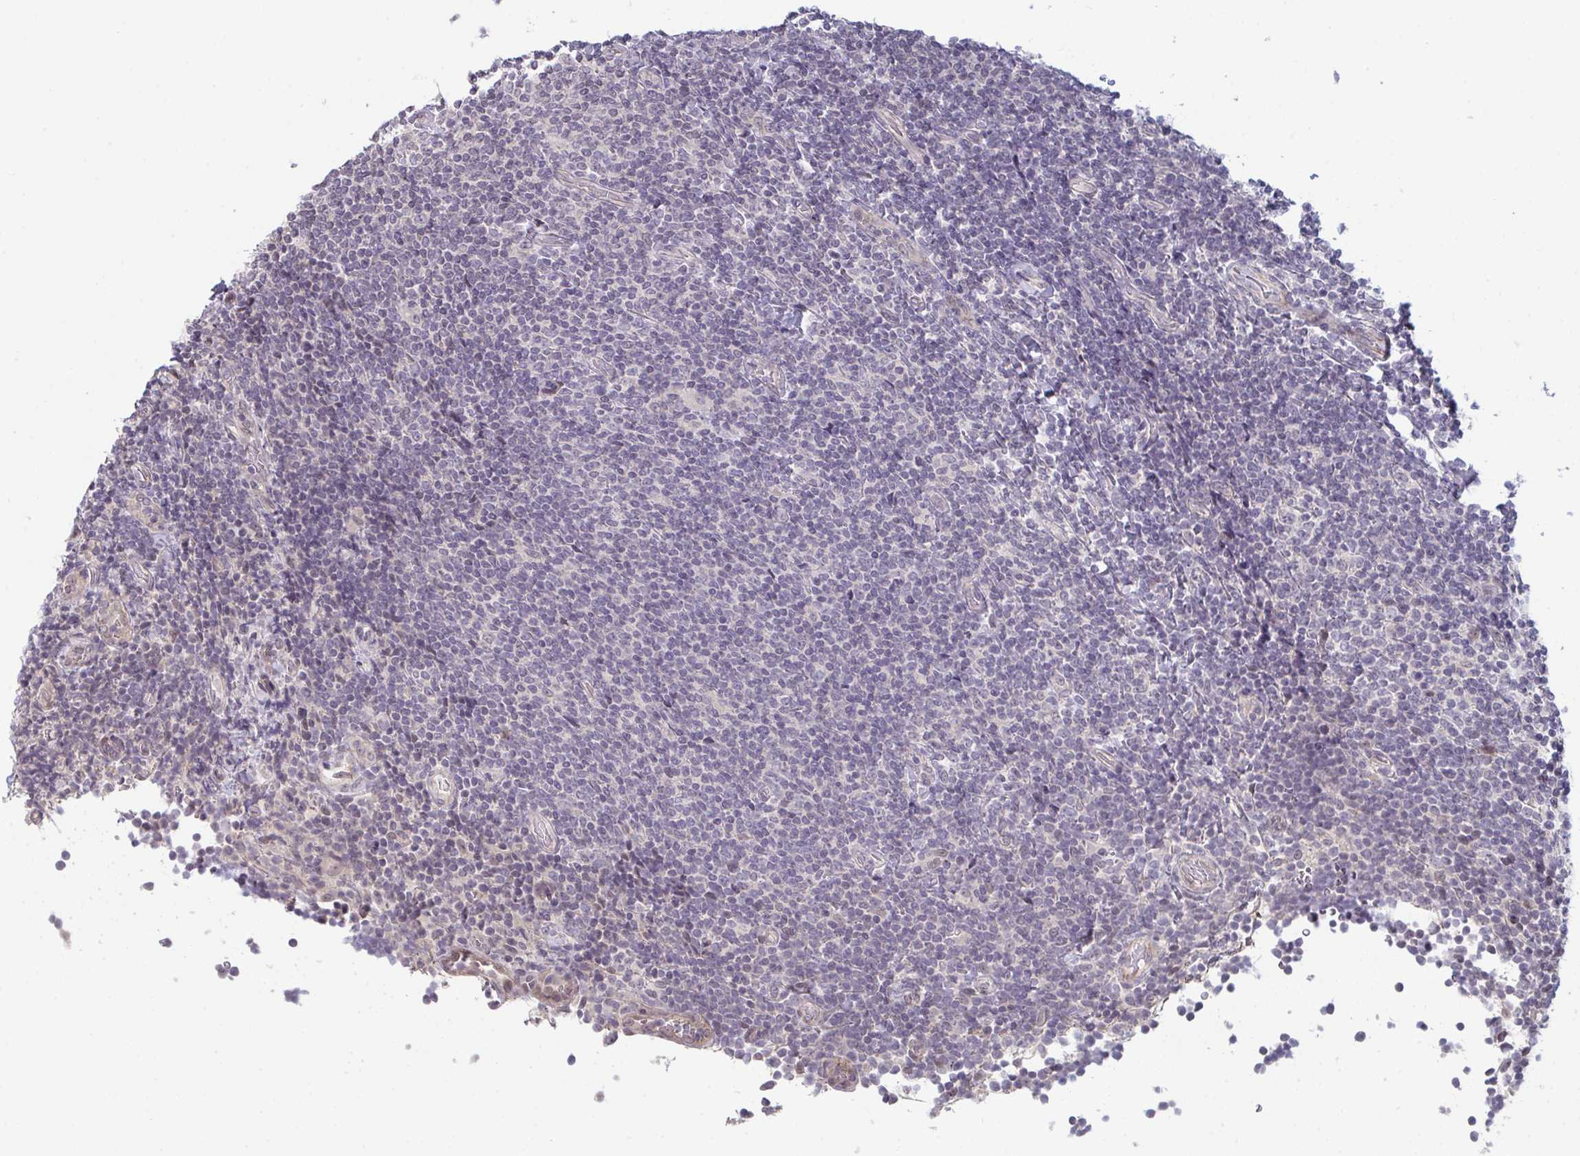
{"staining": {"intensity": "negative", "quantity": "none", "location": "none"}, "tissue": "lymphoma", "cell_type": "Tumor cells", "image_type": "cancer", "snomed": [{"axis": "morphology", "description": "Malignant lymphoma, non-Hodgkin's type, Low grade"}, {"axis": "topography", "description": "Lymph node"}], "caption": "A high-resolution micrograph shows immunohistochemistry staining of lymphoma, which demonstrates no significant positivity in tumor cells.", "gene": "ZNF214", "patient": {"sex": "male", "age": 52}}